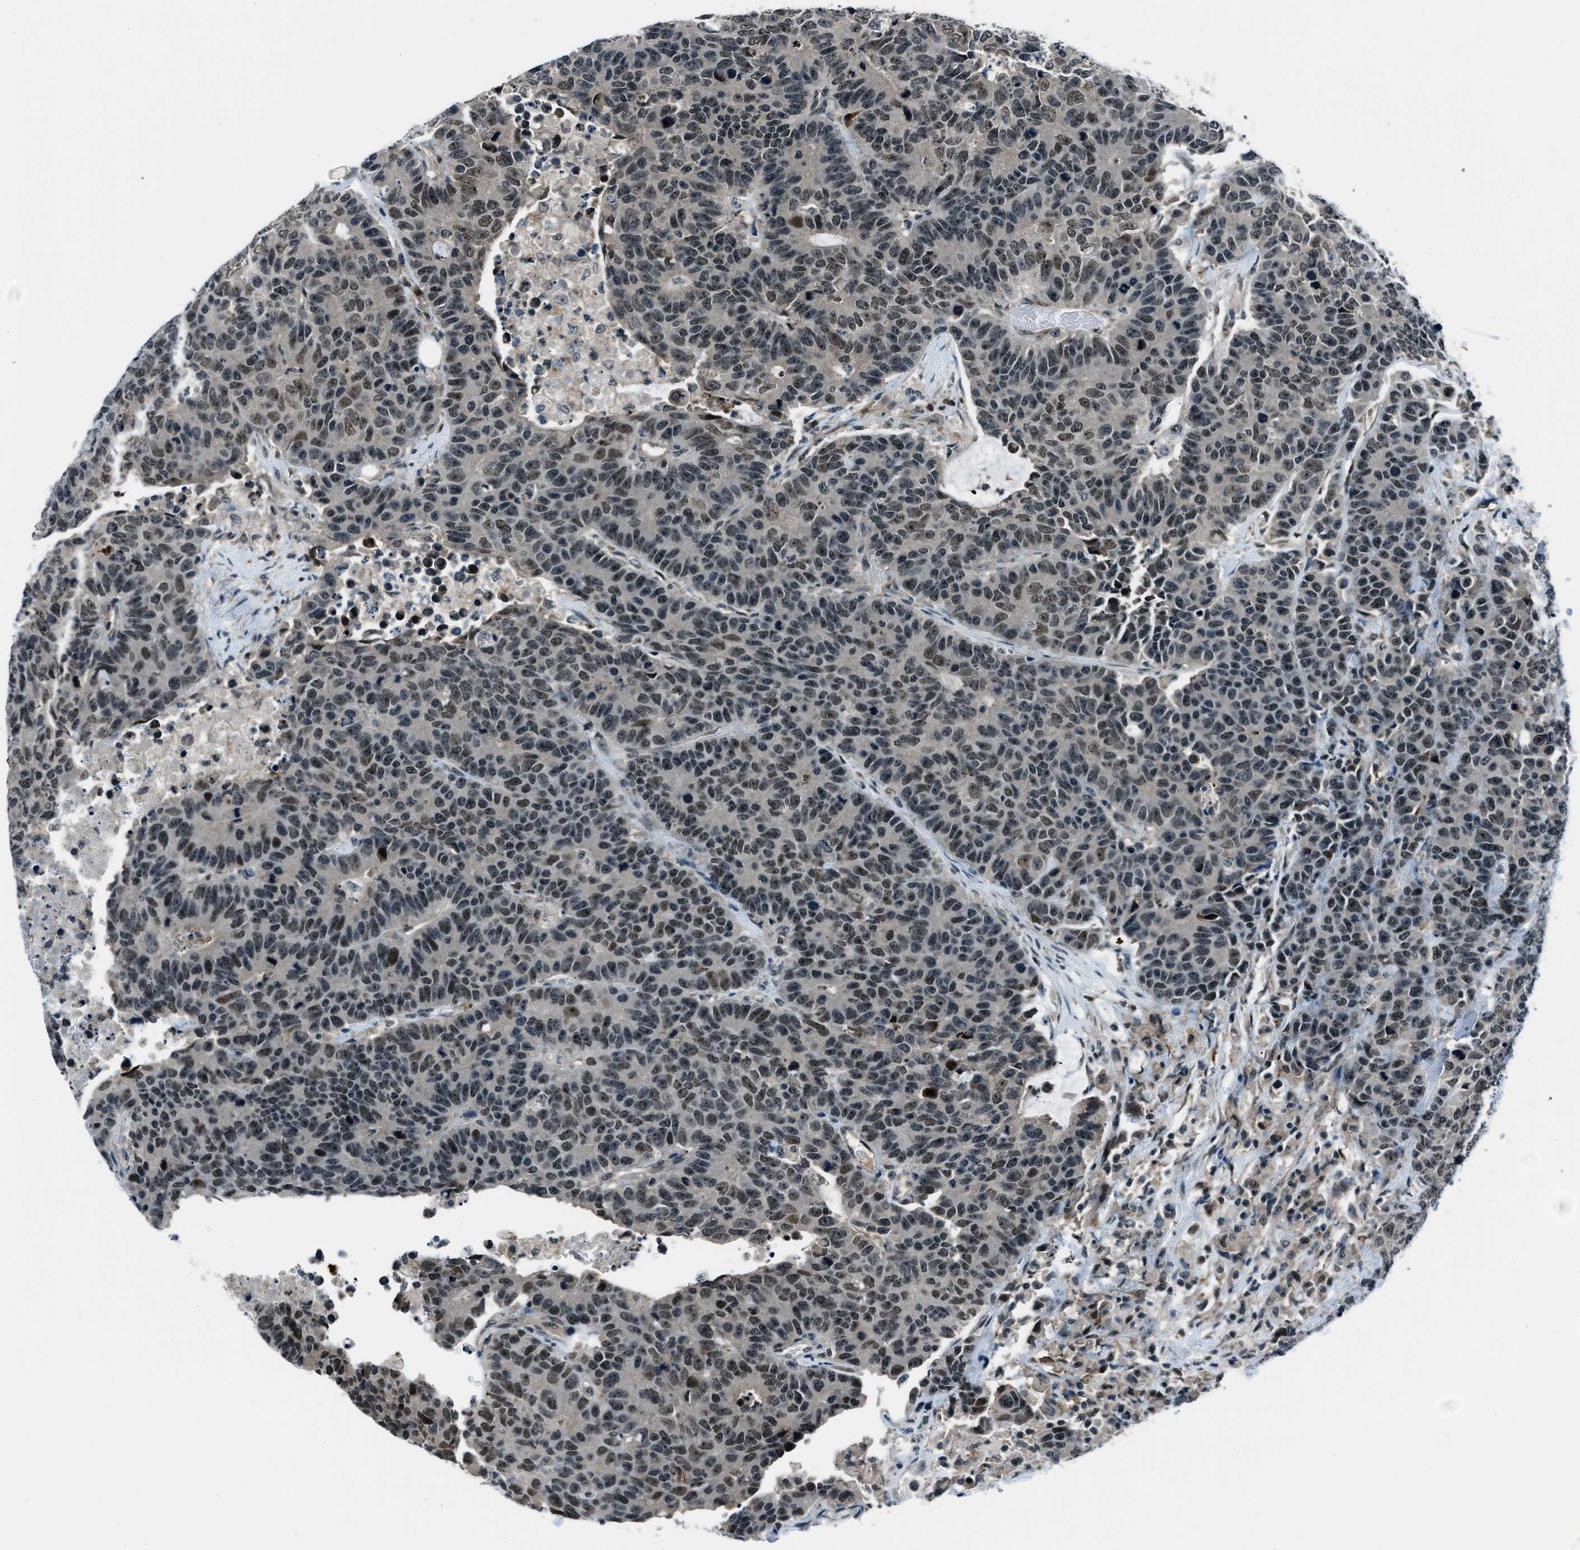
{"staining": {"intensity": "weak", "quantity": ">75%", "location": "nuclear"}, "tissue": "colorectal cancer", "cell_type": "Tumor cells", "image_type": "cancer", "snomed": [{"axis": "morphology", "description": "Adenocarcinoma, NOS"}, {"axis": "topography", "description": "Colon"}], "caption": "Protein expression by IHC displays weak nuclear expression in about >75% of tumor cells in colorectal cancer (adenocarcinoma).", "gene": "ACTL9", "patient": {"sex": "female", "age": 86}}